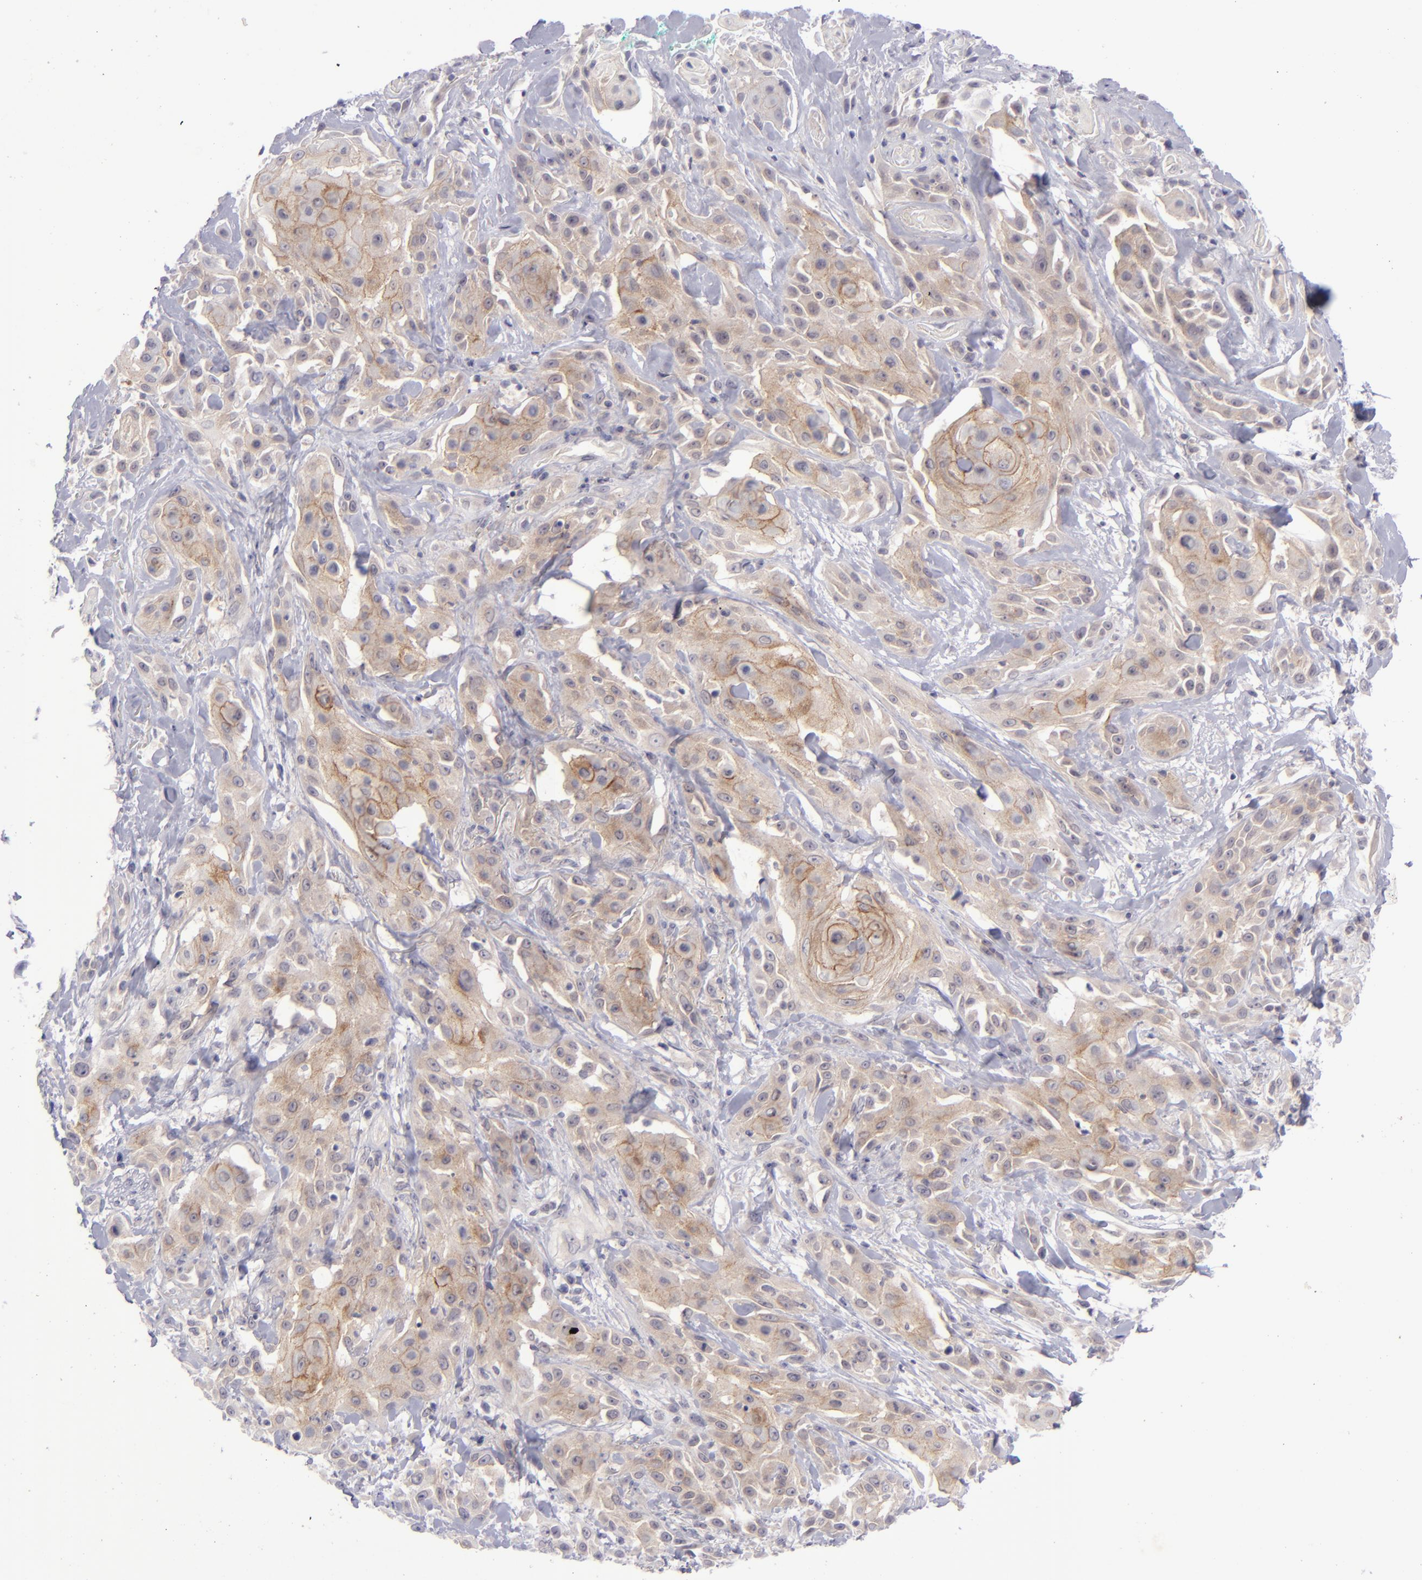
{"staining": {"intensity": "moderate", "quantity": "25%-75%", "location": "cytoplasmic/membranous"}, "tissue": "skin cancer", "cell_type": "Tumor cells", "image_type": "cancer", "snomed": [{"axis": "morphology", "description": "Squamous cell carcinoma, NOS"}, {"axis": "topography", "description": "Skin"}, {"axis": "topography", "description": "Anal"}], "caption": "Protein positivity by immunohistochemistry (IHC) displays moderate cytoplasmic/membranous positivity in approximately 25%-75% of tumor cells in squamous cell carcinoma (skin).", "gene": "EVPL", "patient": {"sex": "male", "age": 64}}